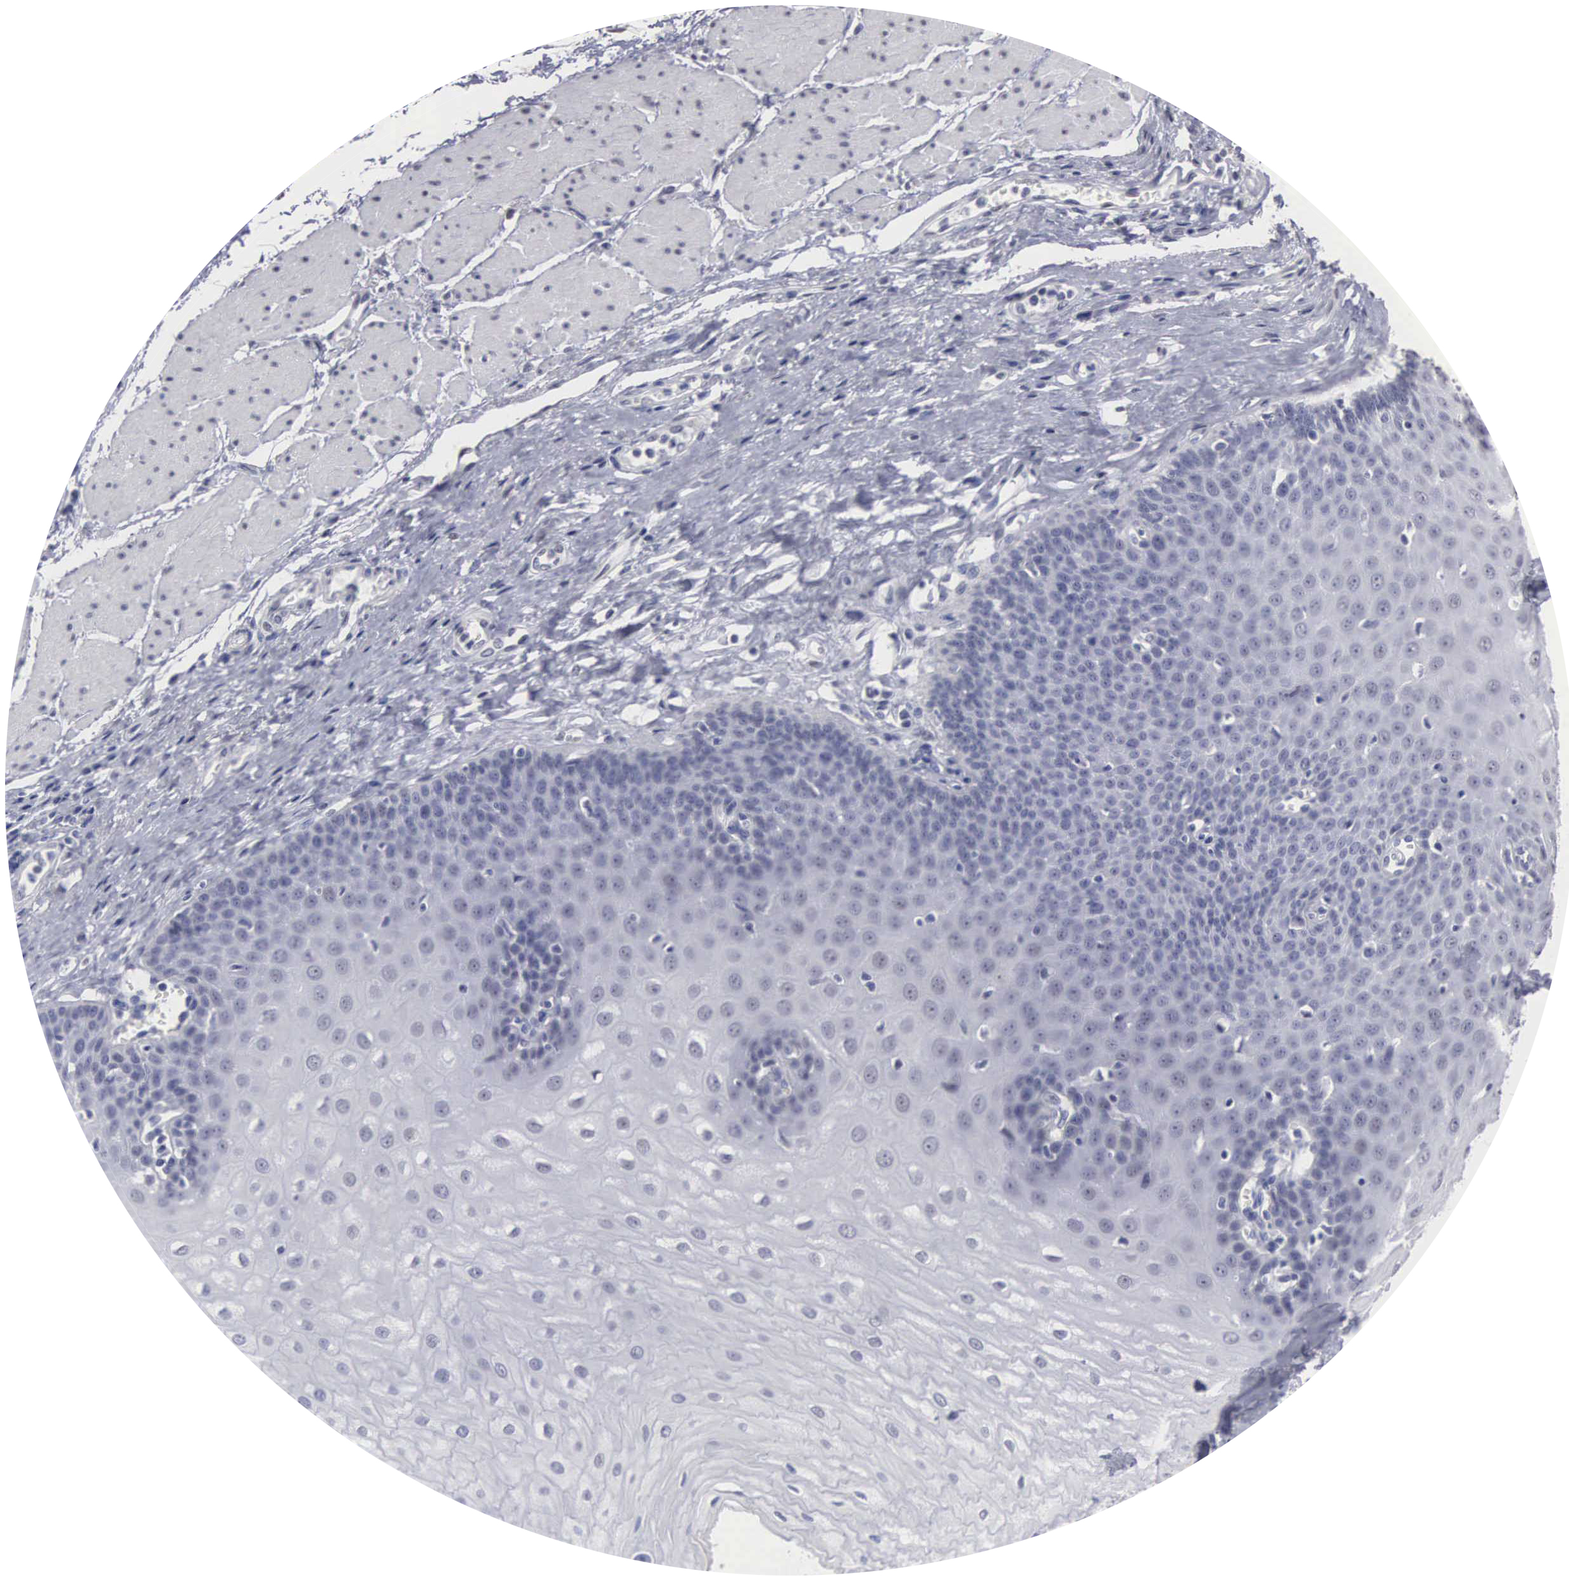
{"staining": {"intensity": "negative", "quantity": "none", "location": "none"}, "tissue": "esophagus", "cell_type": "Squamous epithelial cells", "image_type": "normal", "snomed": [{"axis": "morphology", "description": "Normal tissue, NOS"}, {"axis": "topography", "description": "Esophagus"}], "caption": "Histopathology image shows no significant protein staining in squamous epithelial cells of benign esophagus.", "gene": "UPB1", "patient": {"sex": "male", "age": 65}}